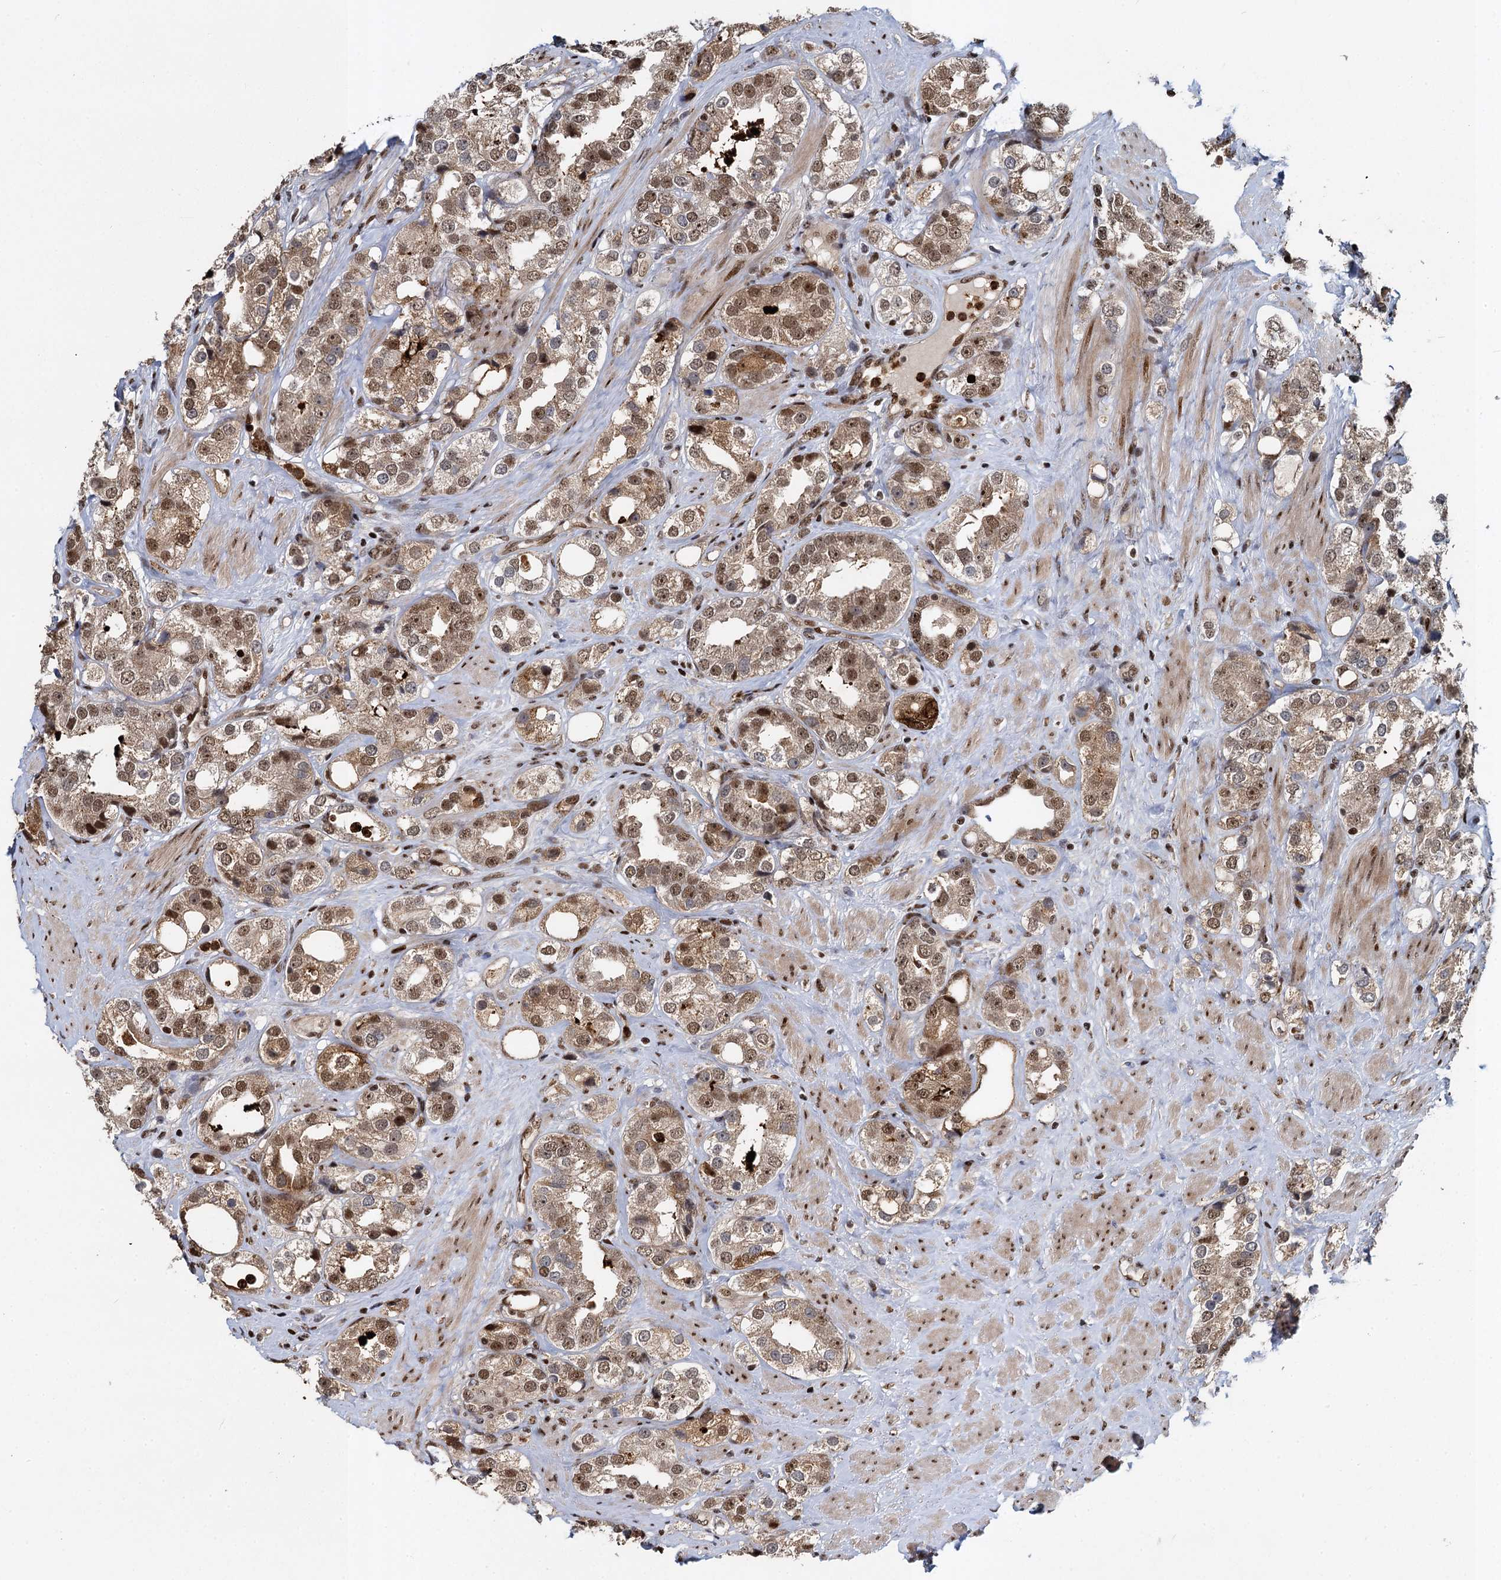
{"staining": {"intensity": "moderate", "quantity": ">75%", "location": "nuclear"}, "tissue": "prostate cancer", "cell_type": "Tumor cells", "image_type": "cancer", "snomed": [{"axis": "morphology", "description": "Adenocarcinoma, NOS"}, {"axis": "topography", "description": "Prostate"}], "caption": "Human prostate adenocarcinoma stained with a protein marker demonstrates moderate staining in tumor cells.", "gene": "ANKRD49", "patient": {"sex": "male", "age": 79}}